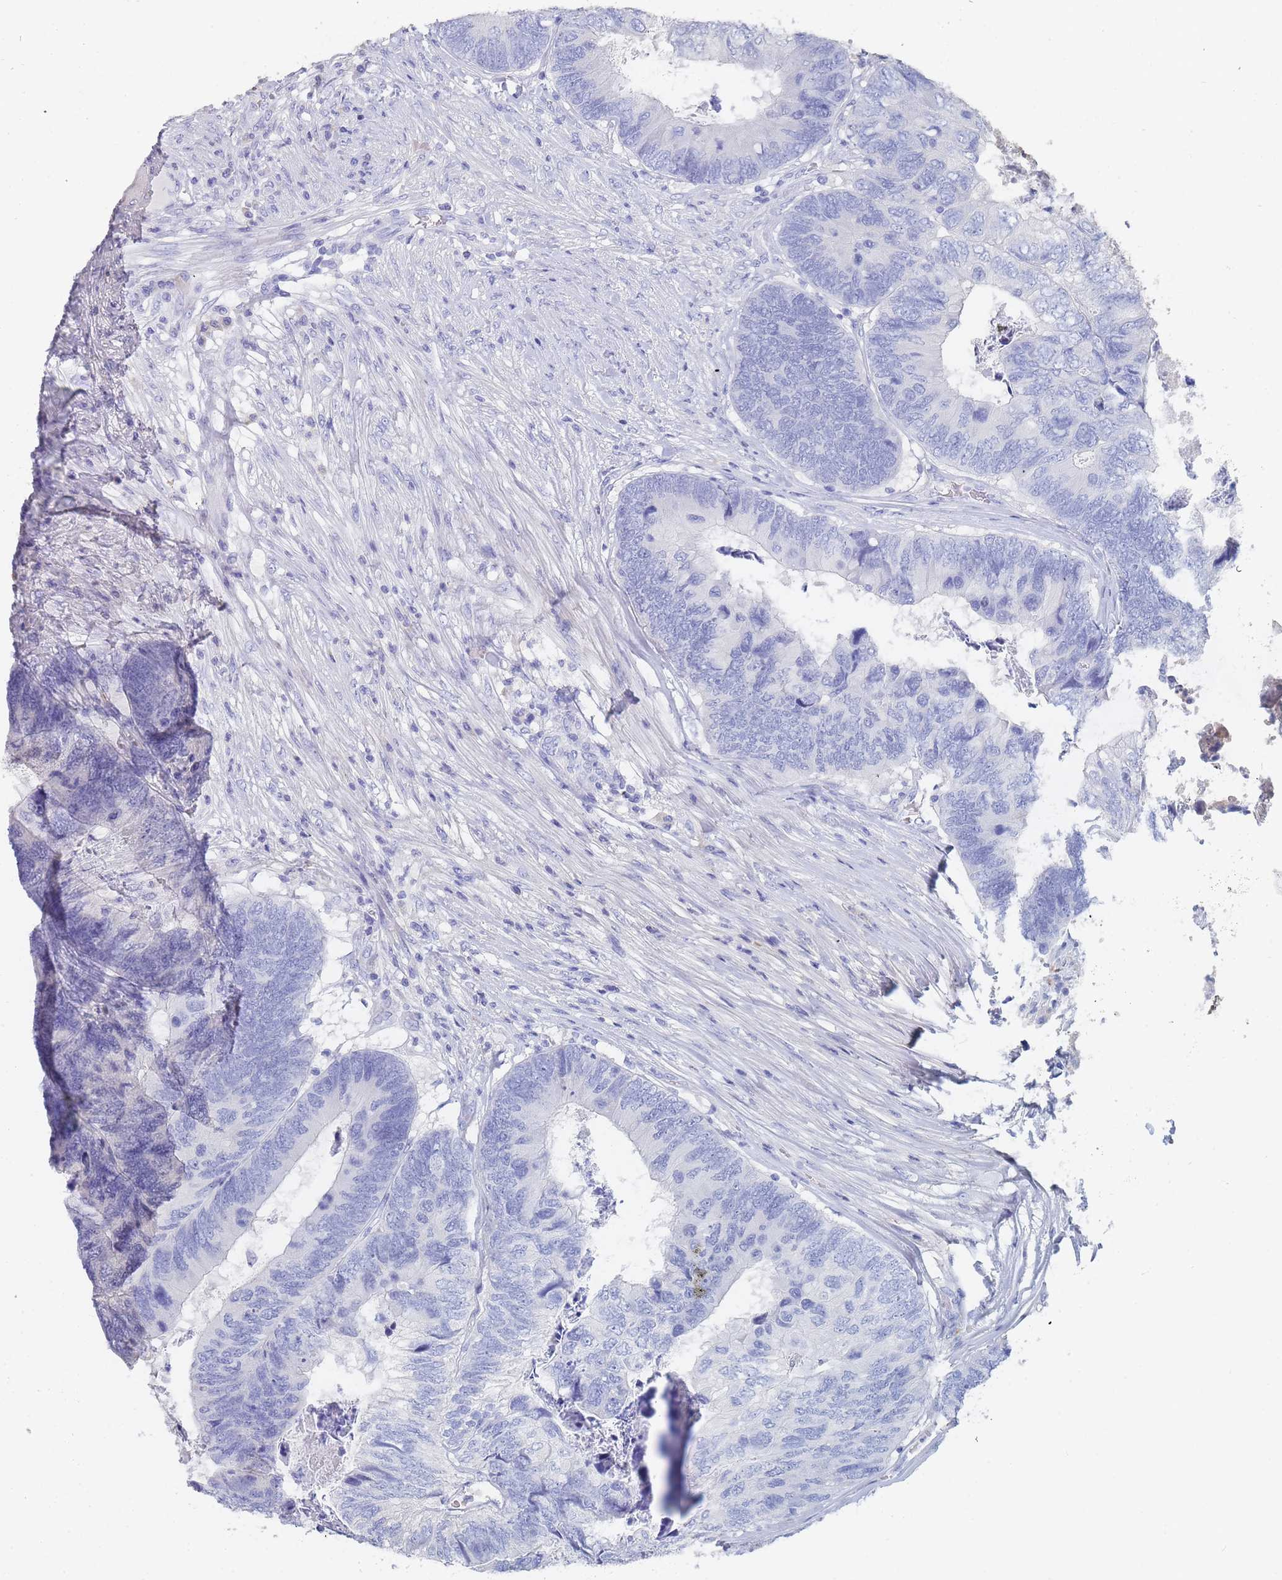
{"staining": {"intensity": "negative", "quantity": "none", "location": "none"}, "tissue": "colorectal cancer", "cell_type": "Tumor cells", "image_type": "cancer", "snomed": [{"axis": "morphology", "description": "Adenocarcinoma, NOS"}, {"axis": "topography", "description": "Colon"}], "caption": "The micrograph demonstrates no staining of tumor cells in colorectal cancer.", "gene": "SLC25A35", "patient": {"sex": "female", "age": 67}}